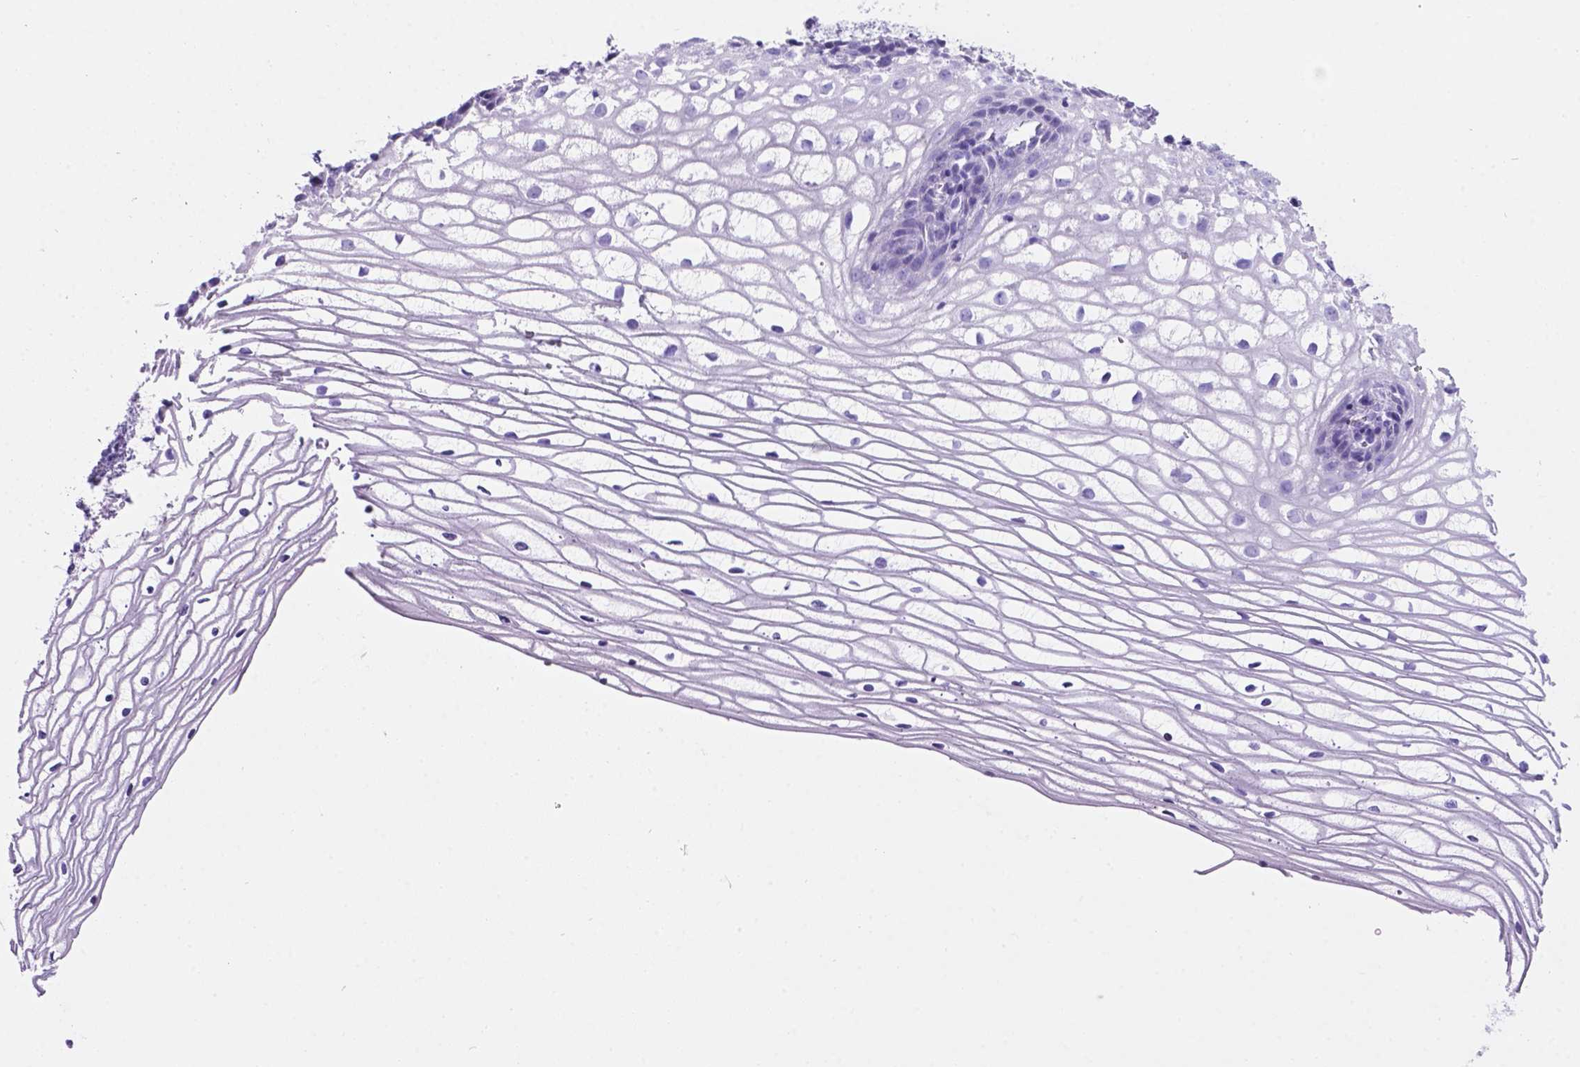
{"staining": {"intensity": "weak", "quantity": "<25%", "location": "cytoplasmic/membranous"}, "tissue": "cervix", "cell_type": "Glandular cells", "image_type": "normal", "snomed": [{"axis": "morphology", "description": "Normal tissue, NOS"}, {"axis": "topography", "description": "Cervix"}], "caption": "An immunohistochemistry (IHC) micrograph of benign cervix is shown. There is no staining in glandular cells of cervix.", "gene": "C17orf107", "patient": {"sex": "female", "age": 40}}